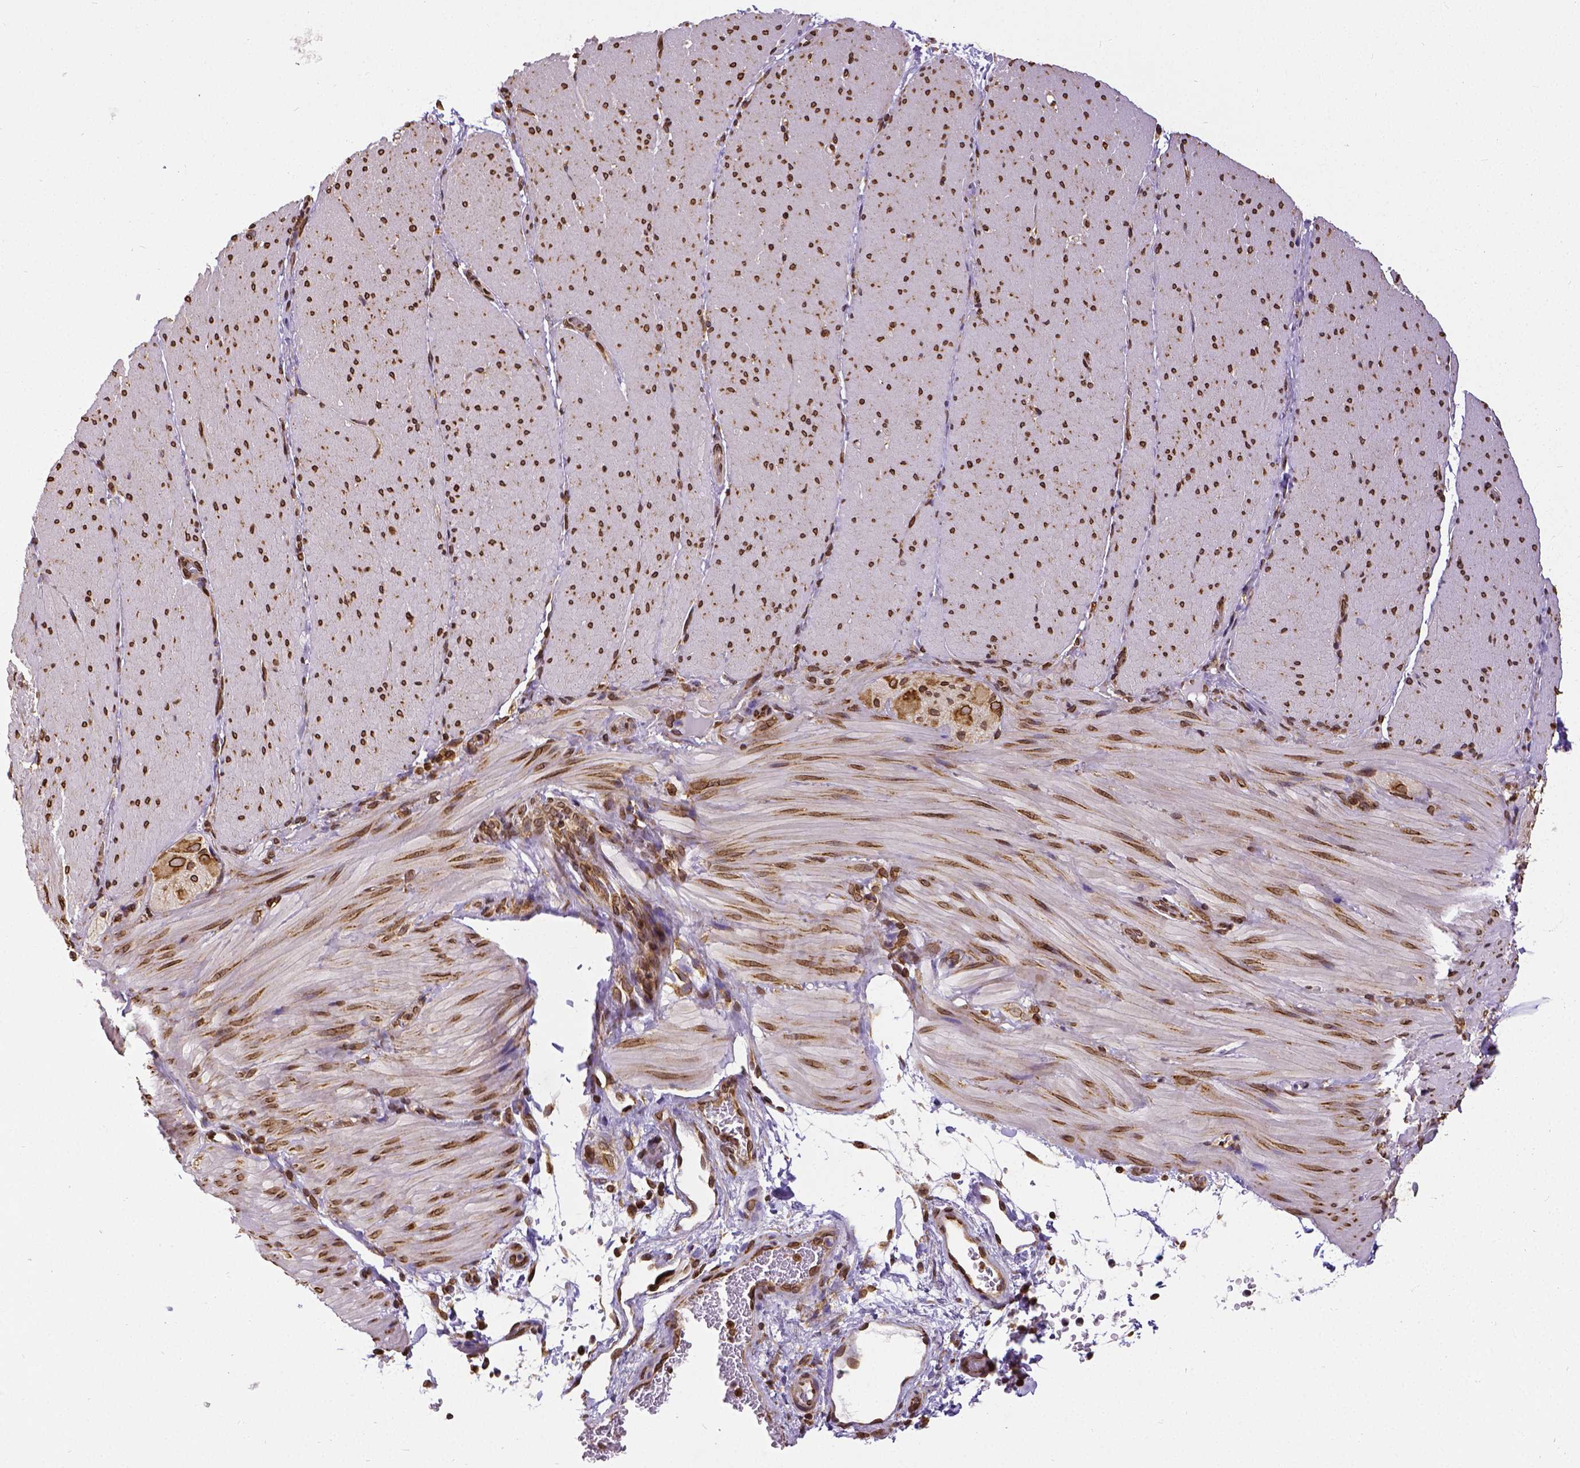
{"staining": {"intensity": "strong", "quantity": ">75%", "location": "cytoplasmic/membranous,nuclear"}, "tissue": "smooth muscle", "cell_type": "Smooth muscle cells", "image_type": "normal", "snomed": [{"axis": "morphology", "description": "Normal tissue, NOS"}, {"axis": "topography", "description": "Smooth muscle"}, {"axis": "topography", "description": "Colon"}], "caption": "Brown immunohistochemical staining in normal human smooth muscle reveals strong cytoplasmic/membranous,nuclear staining in about >75% of smooth muscle cells.", "gene": "MTDH", "patient": {"sex": "male", "age": 73}}